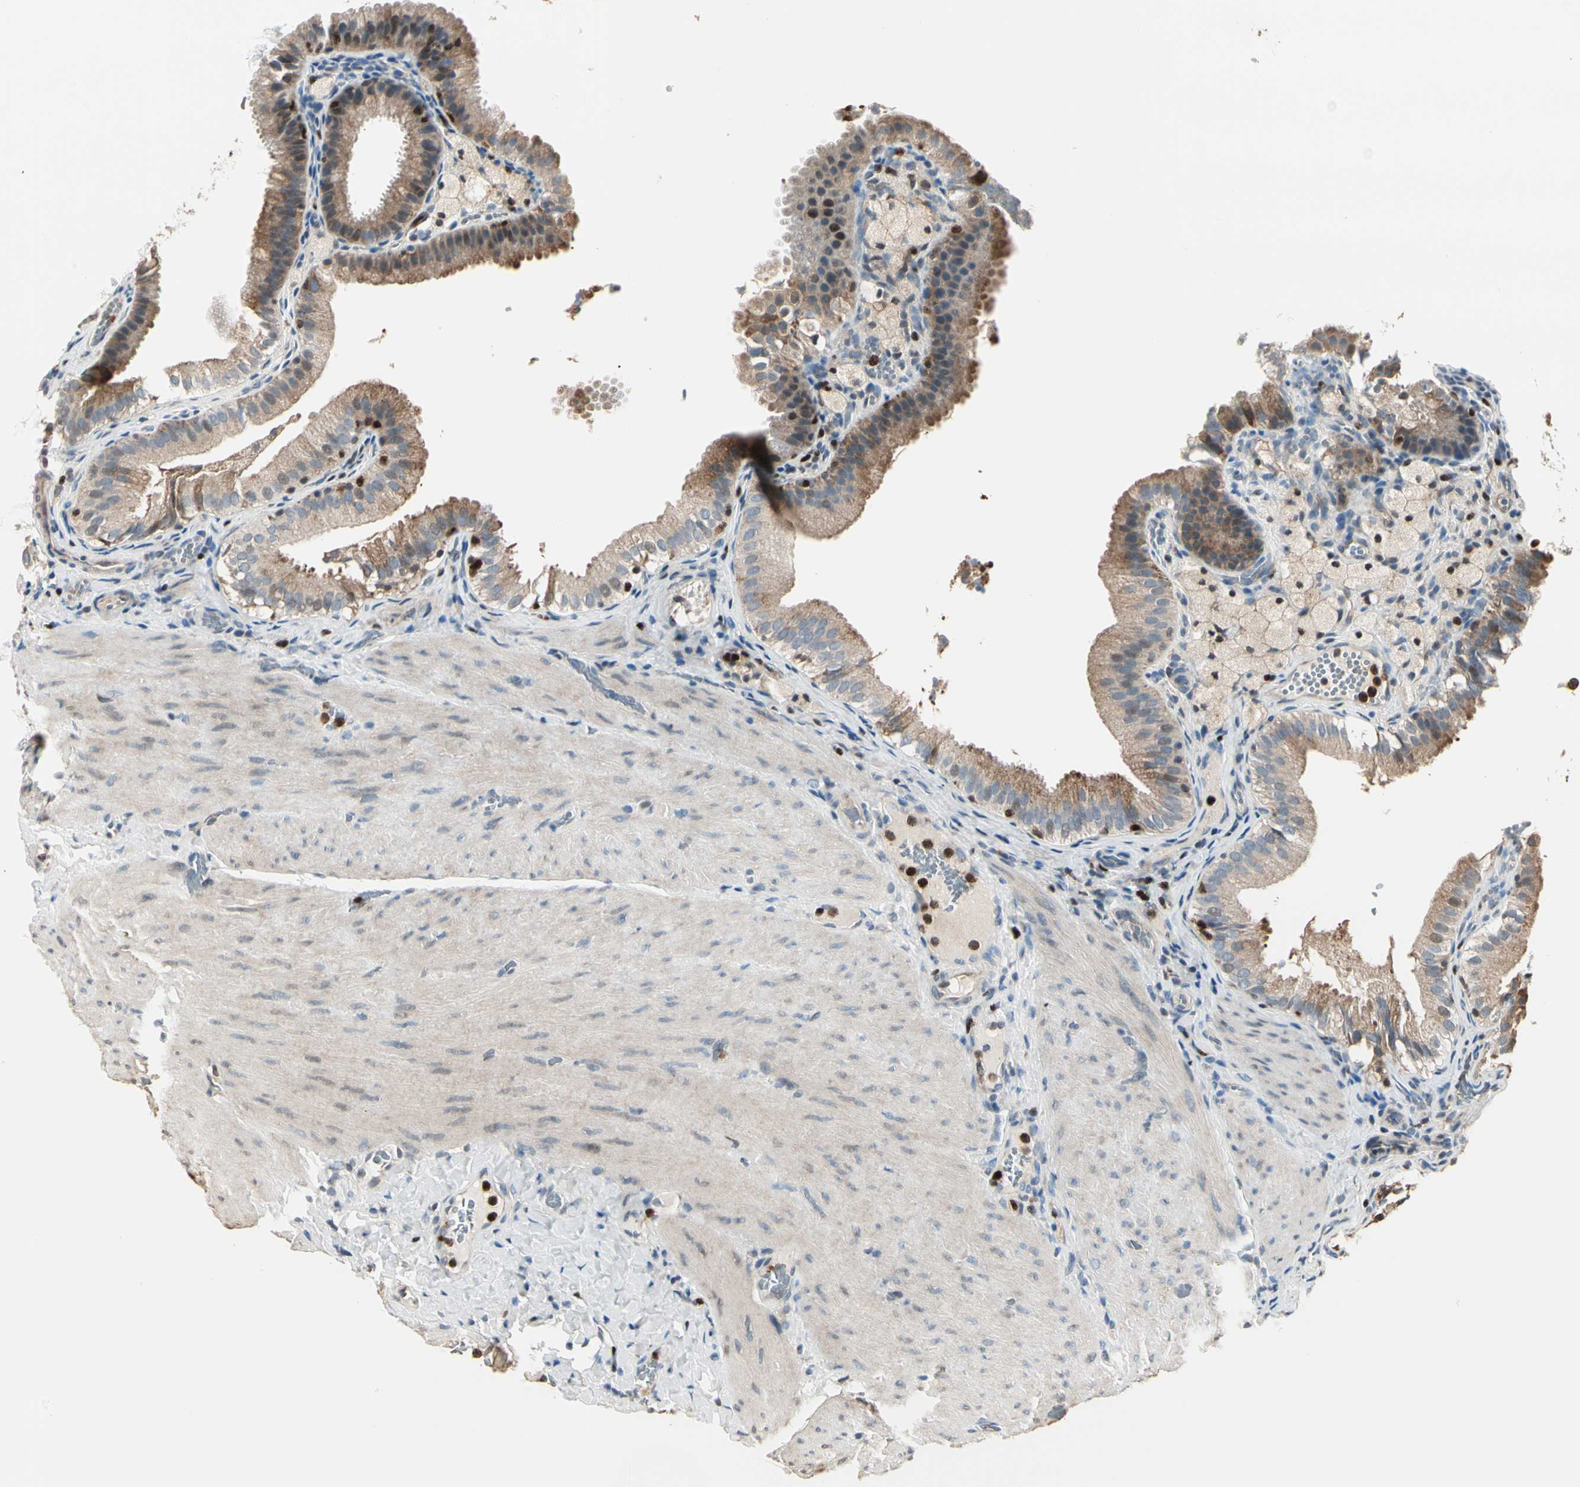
{"staining": {"intensity": "moderate", "quantity": ">75%", "location": "cytoplasmic/membranous,nuclear"}, "tissue": "gallbladder", "cell_type": "Glandular cells", "image_type": "normal", "snomed": [{"axis": "morphology", "description": "Normal tissue, NOS"}, {"axis": "topography", "description": "Gallbladder"}], "caption": "DAB immunohistochemical staining of unremarkable gallbladder reveals moderate cytoplasmic/membranous,nuclear protein staining in approximately >75% of glandular cells. Using DAB (brown) and hematoxylin (blue) stains, captured at high magnification using brightfield microscopy.", "gene": "IP6K2", "patient": {"sex": "female", "age": 24}}